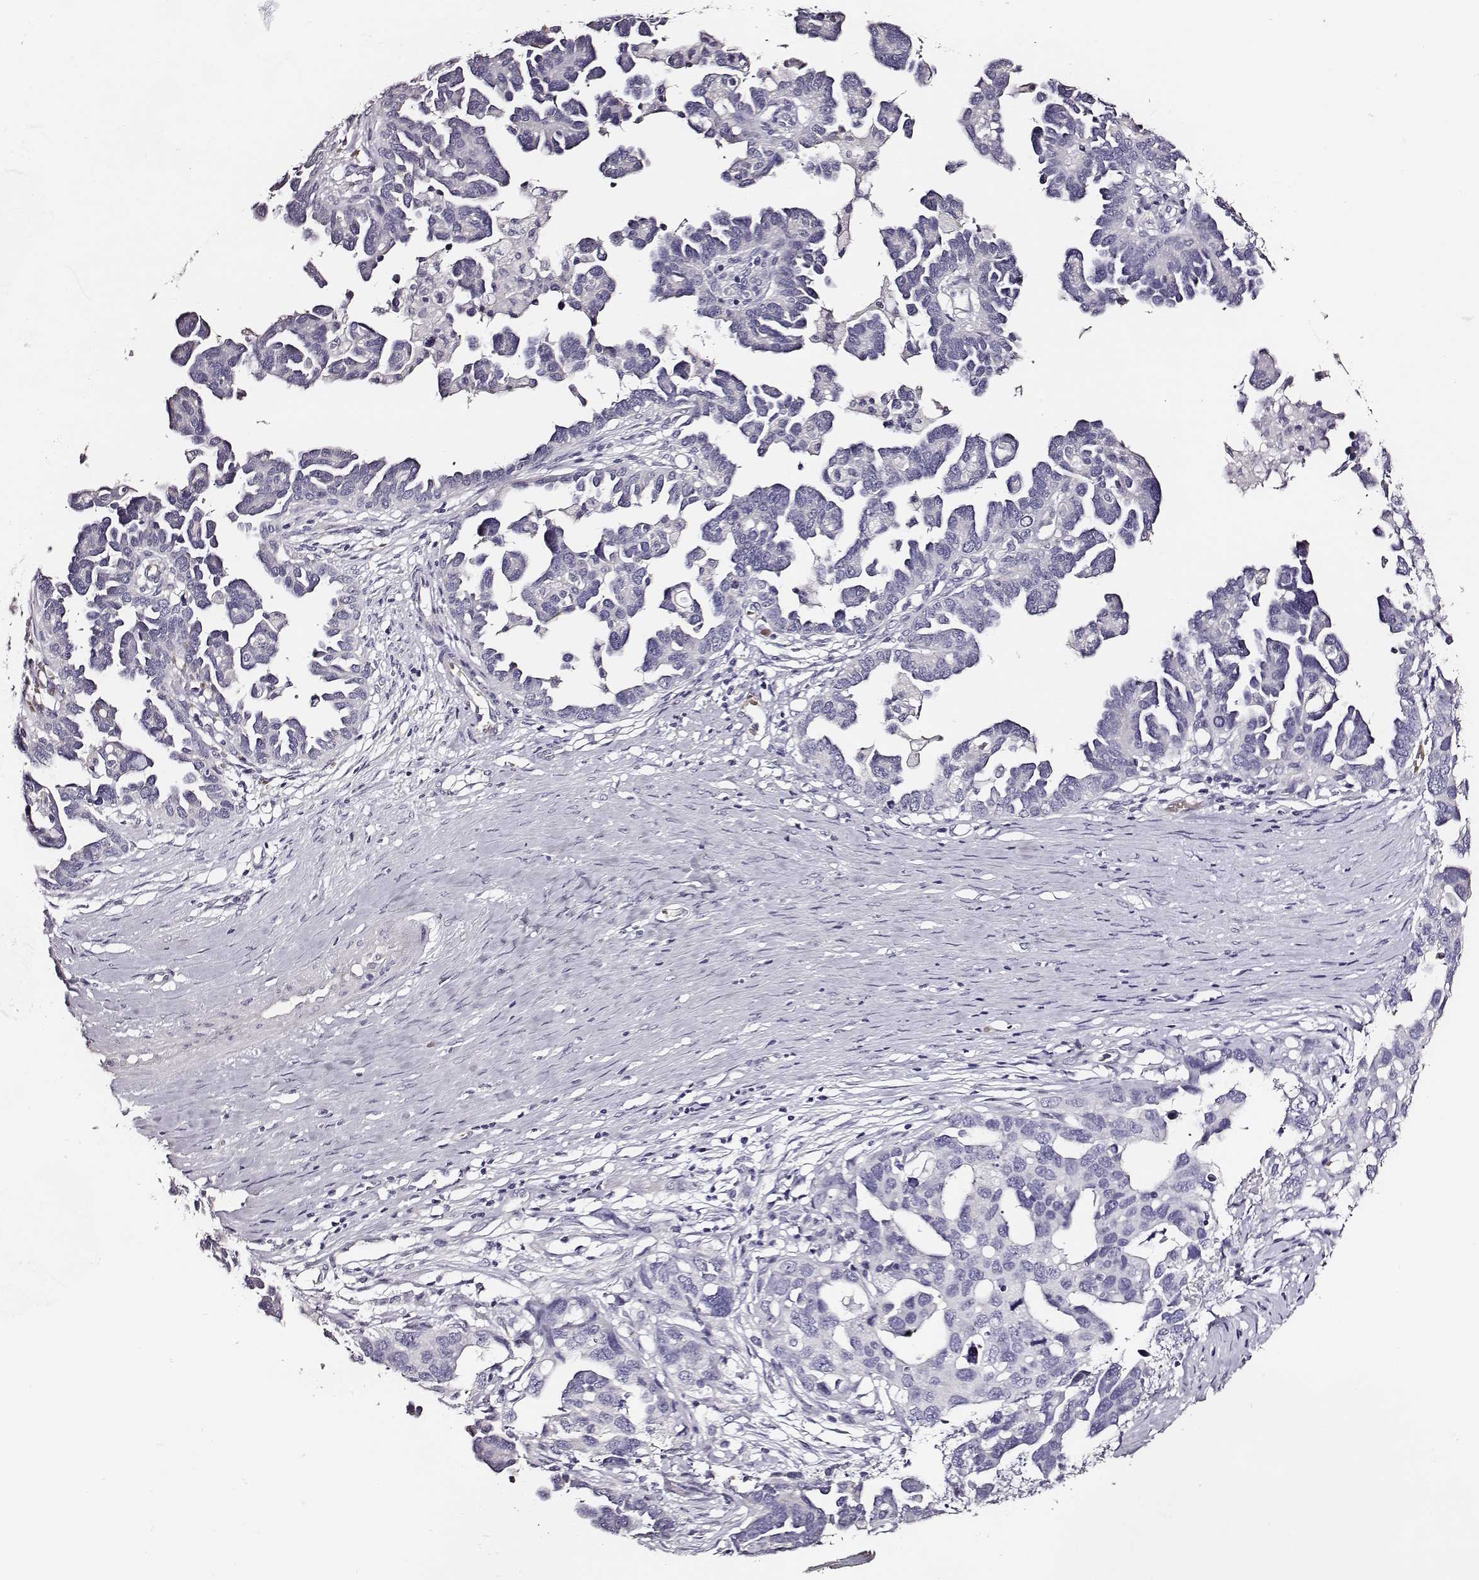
{"staining": {"intensity": "negative", "quantity": "none", "location": "none"}, "tissue": "ovarian cancer", "cell_type": "Tumor cells", "image_type": "cancer", "snomed": [{"axis": "morphology", "description": "Cystadenocarcinoma, serous, NOS"}, {"axis": "topography", "description": "Ovary"}], "caption": "This is a image of immunohistochemistry (IHC) staining of serous cystadenocarcinoma (ovarian), which shows no positivity in tumor cells.", "gene": "AADAT", "patient": {"sex": "female", "age": 54}}